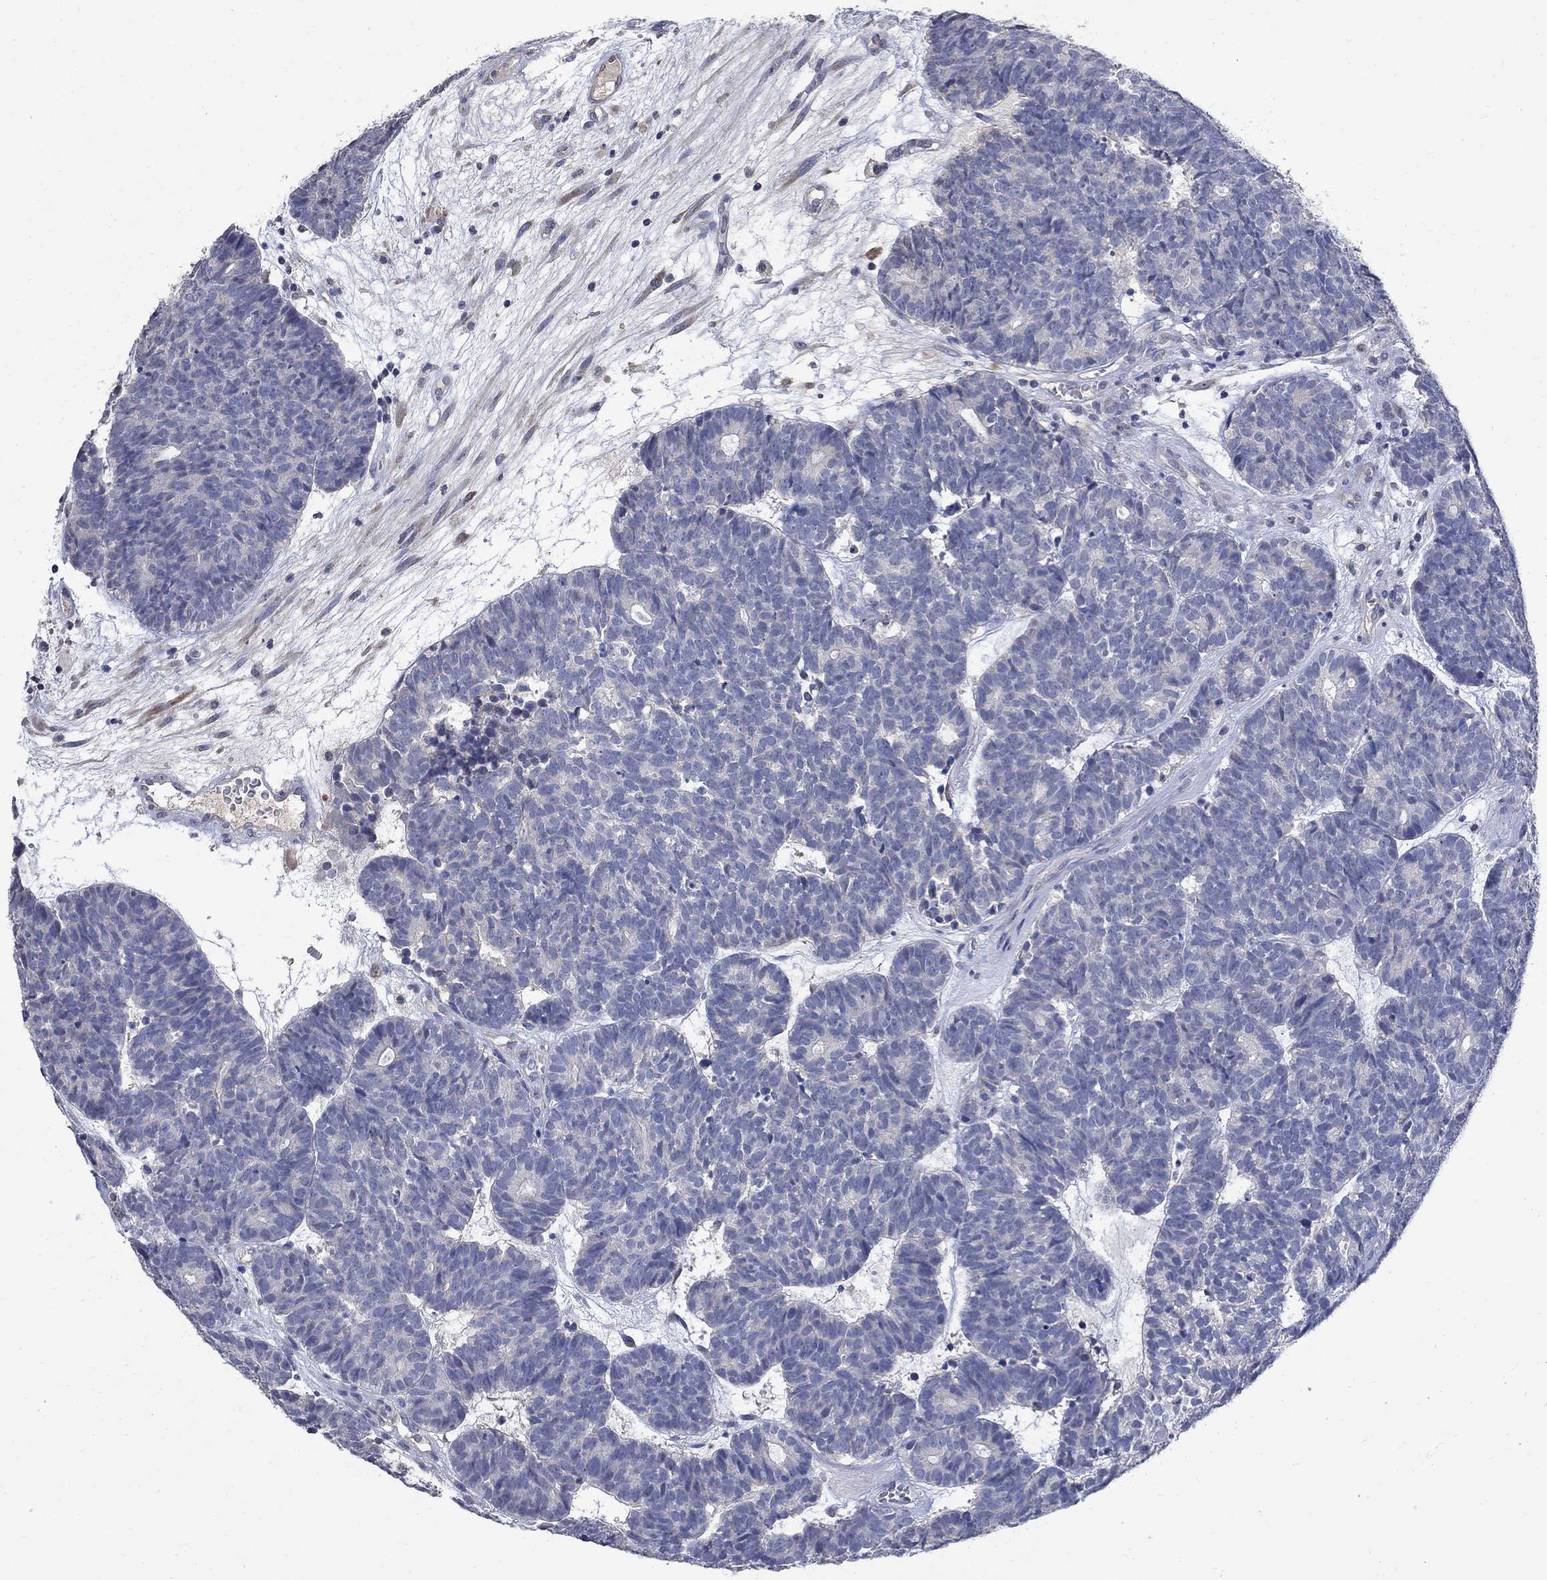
{"staining": {"intensity": "negative", "quantity": "none", "location": "none"}, "tissue": "head and neck cancer", "cell_type": "Tumor cells", "image_type": "cancer", "snomed": [{"axis": "morphology", "description": "Adenocarcinoma, NOS"}, {"axis": "topography", "description": "Head-Neck"}], "caption": "DAB (3,3'-diaminobenzidine) immunohistochemical staining of head and neck cancer exhibits no significant staining in tumor cells. The staining was performed using DAB (3,3'-diaminobenzidine) to visualize the protein expression in brown, while the nuclei were stained in blue with hematoxylin (Magnification: 20x).", "gene": "TMEM169", "patient": {"sex": "female", "age": 81}}